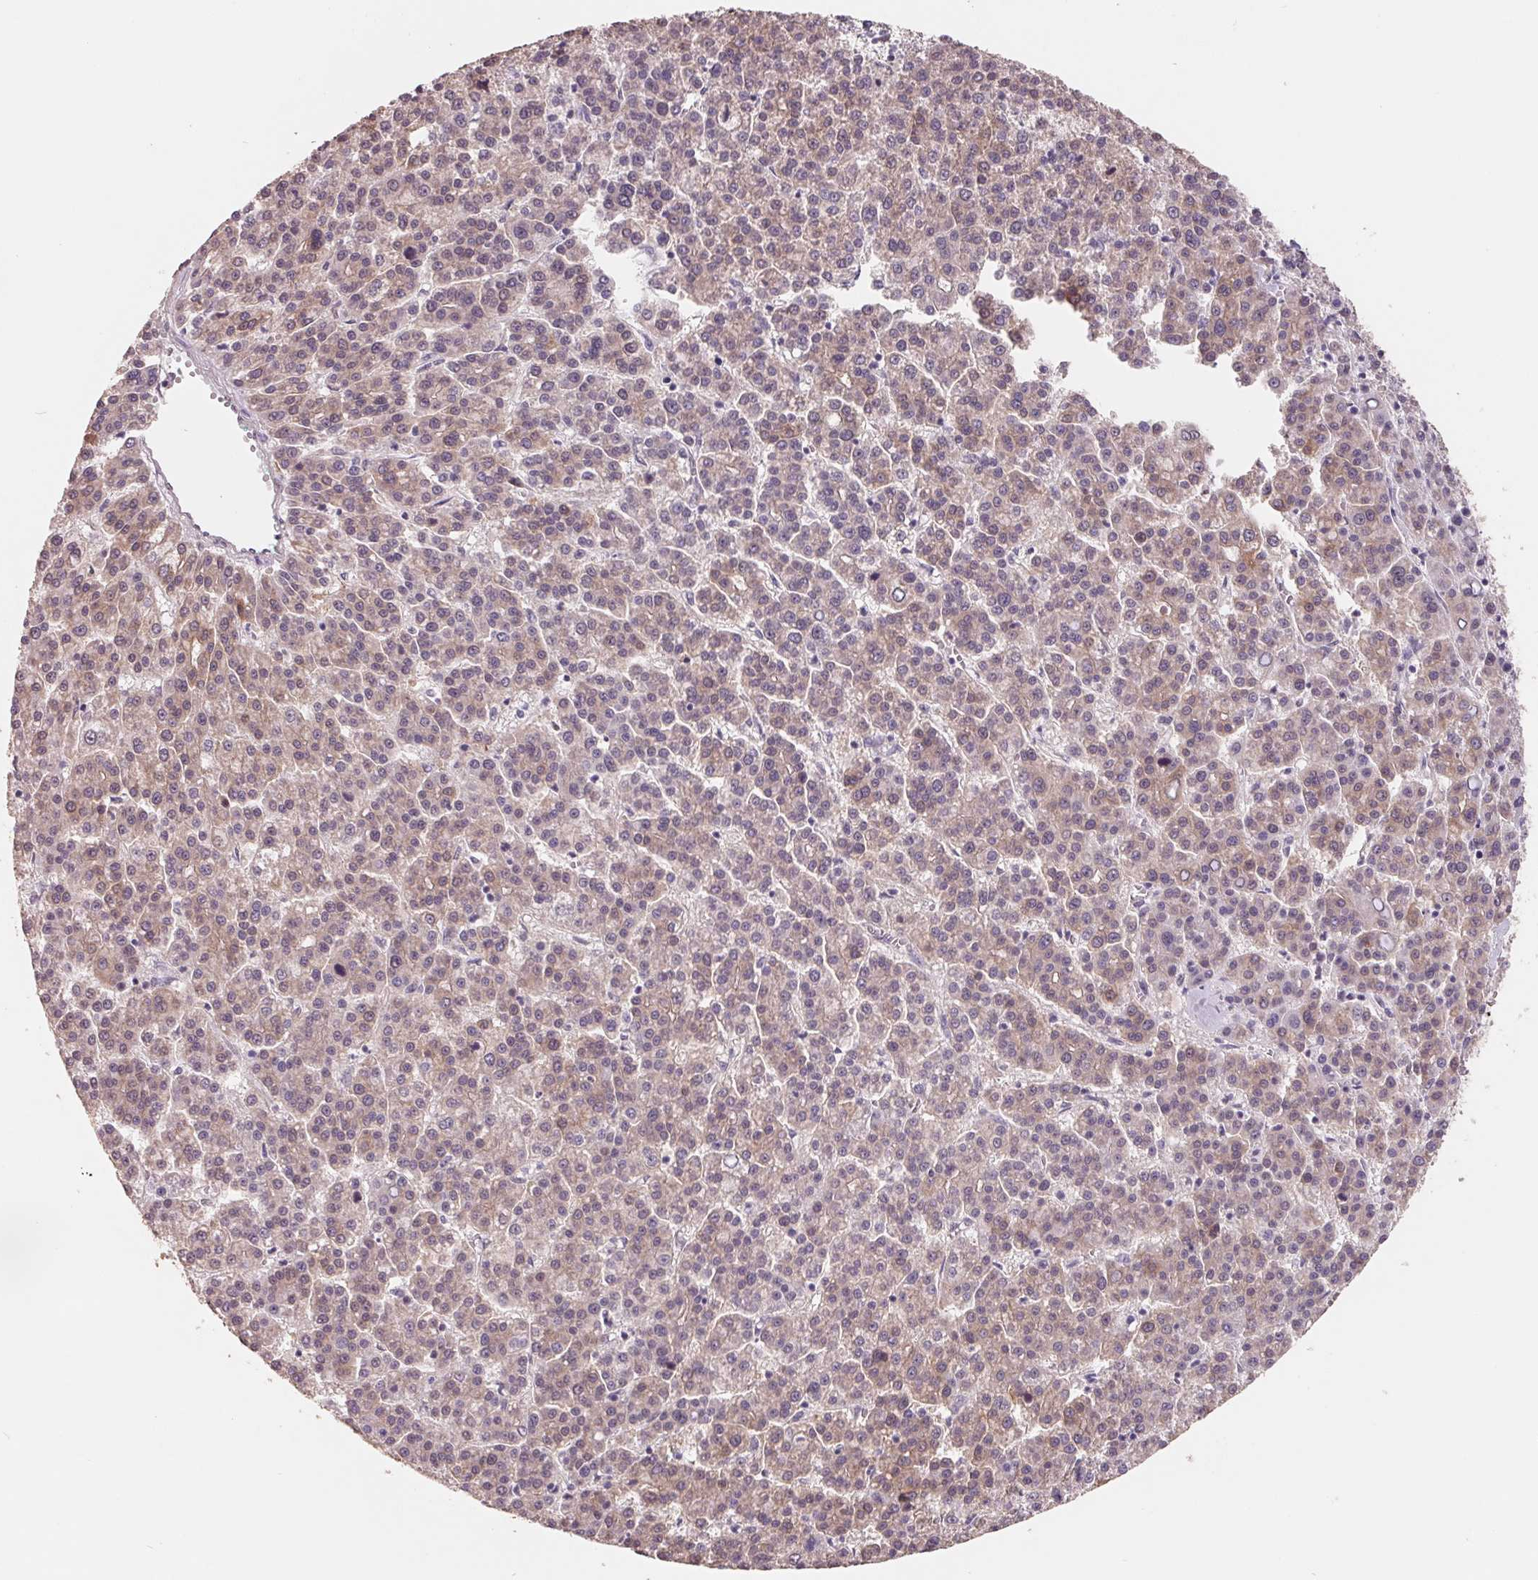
{"staining": {"intensity": "weak", "quantity": "25%-75%", "location": "cytoplasmic/membranous,nuclear"}, "tissue": "liver cancer", "cell_type": "Tumor cells", "image_type": "cancer", "snomed": [{"axis": "morphology", "description": "Carcinoma, Hepatocellular, NOS"}, {"axis": "topography", "description": "Liver"}], "caption": "DAB (3,3'-diaminobenzidine) immunohistochemical staining of liver cancer (hepatocellular carcinoma) displays weak cytoplasmic/membranous and nuclear protein expression in about 25%-75% of tumor cells. Nuclei are stained in blue.", "gene": "FTCD", "patient": {"sex": "female", "age": 58}}